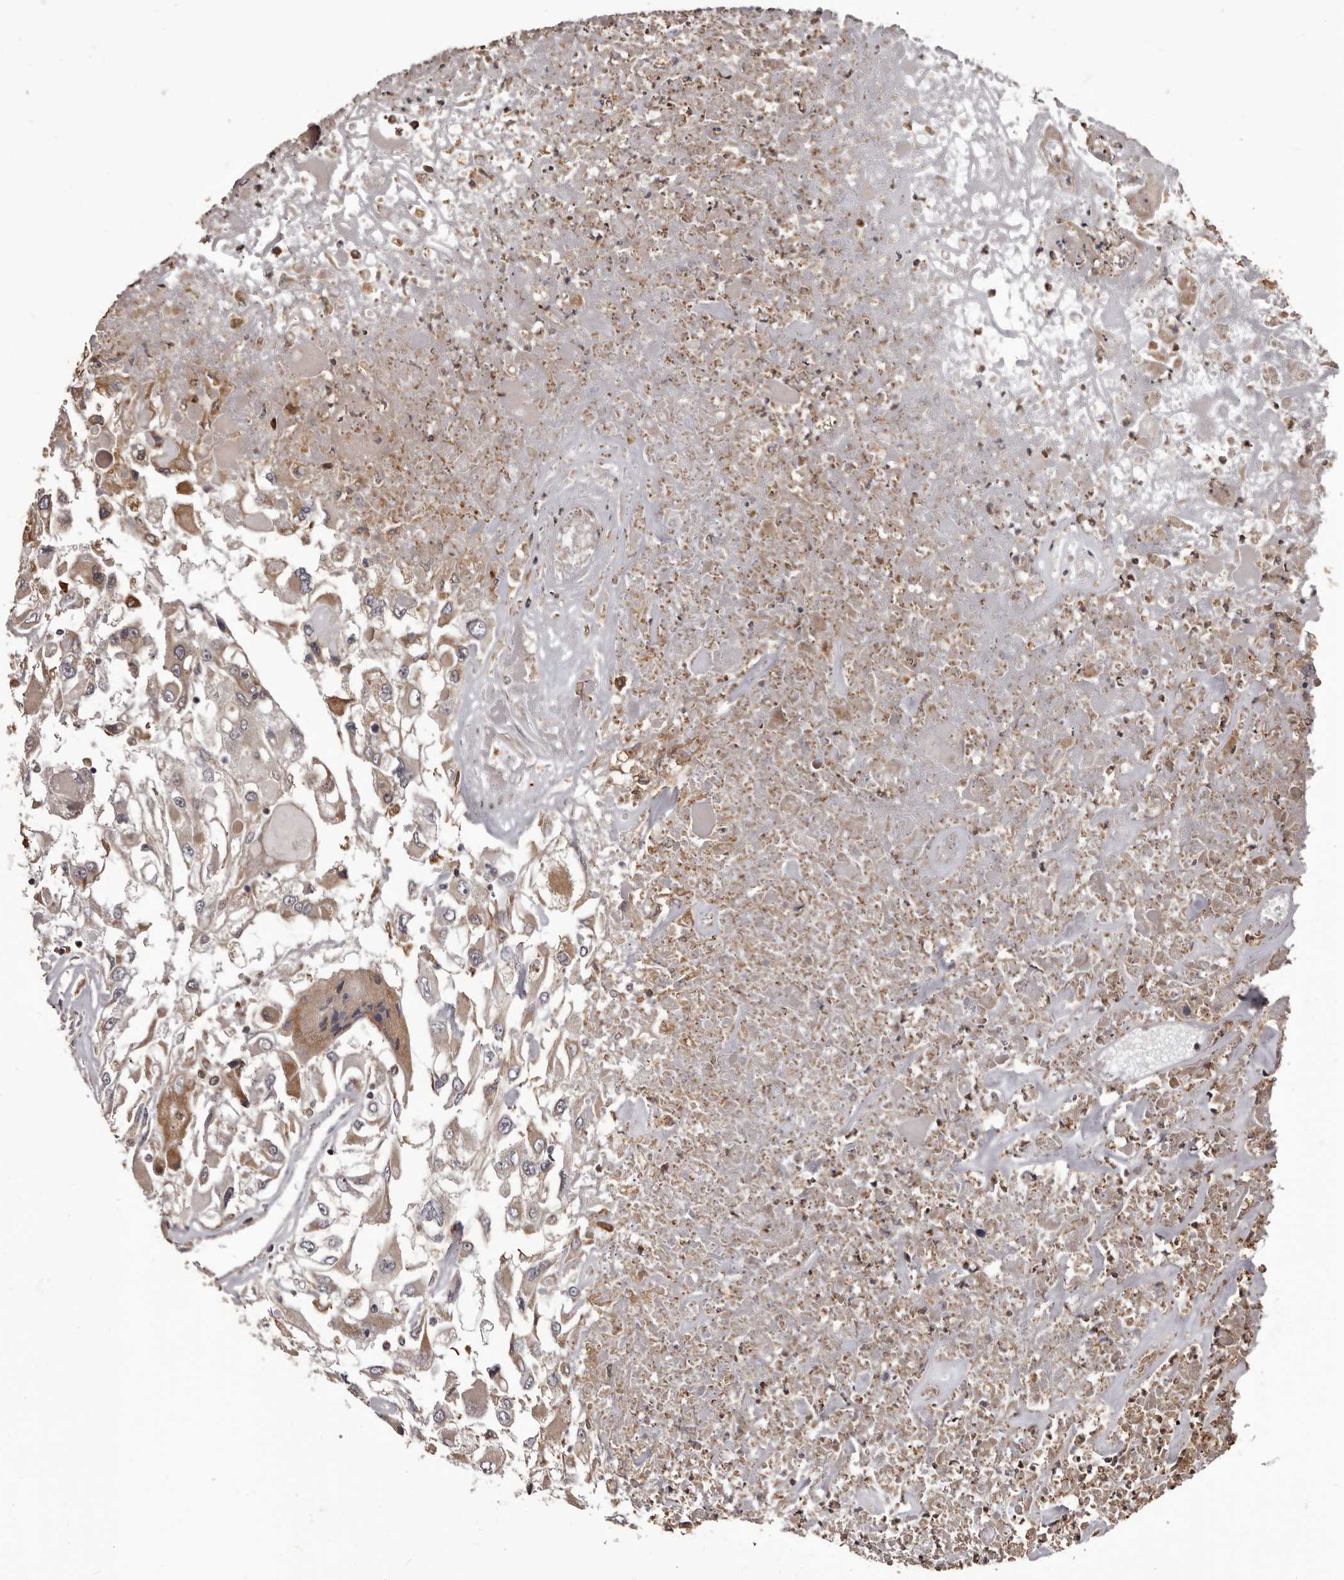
{"staining": {"intensity": "weak", "quantity": "25%-75%", "location": "cytoplasmic/membranous"}, "tissue": "renal cancer", "cell_type": "Tumor cells", "image_type": "cancer", "snomed": [{"axis": "morphology", "description": "Adenocarcinoma, NOS"}, {"axis": "topography", "description": "Kidney"}], "caption": "Immunohistochemistry (IHC) image of human renal adenocarcinoma stained for a protein (brown), which shows low levels of weak cytoplasmic/membranous positivity in about 25%-75% of tumor cells.", "gene": "ZCCHC7", "patient": {"sex": "female", "age": 52}}